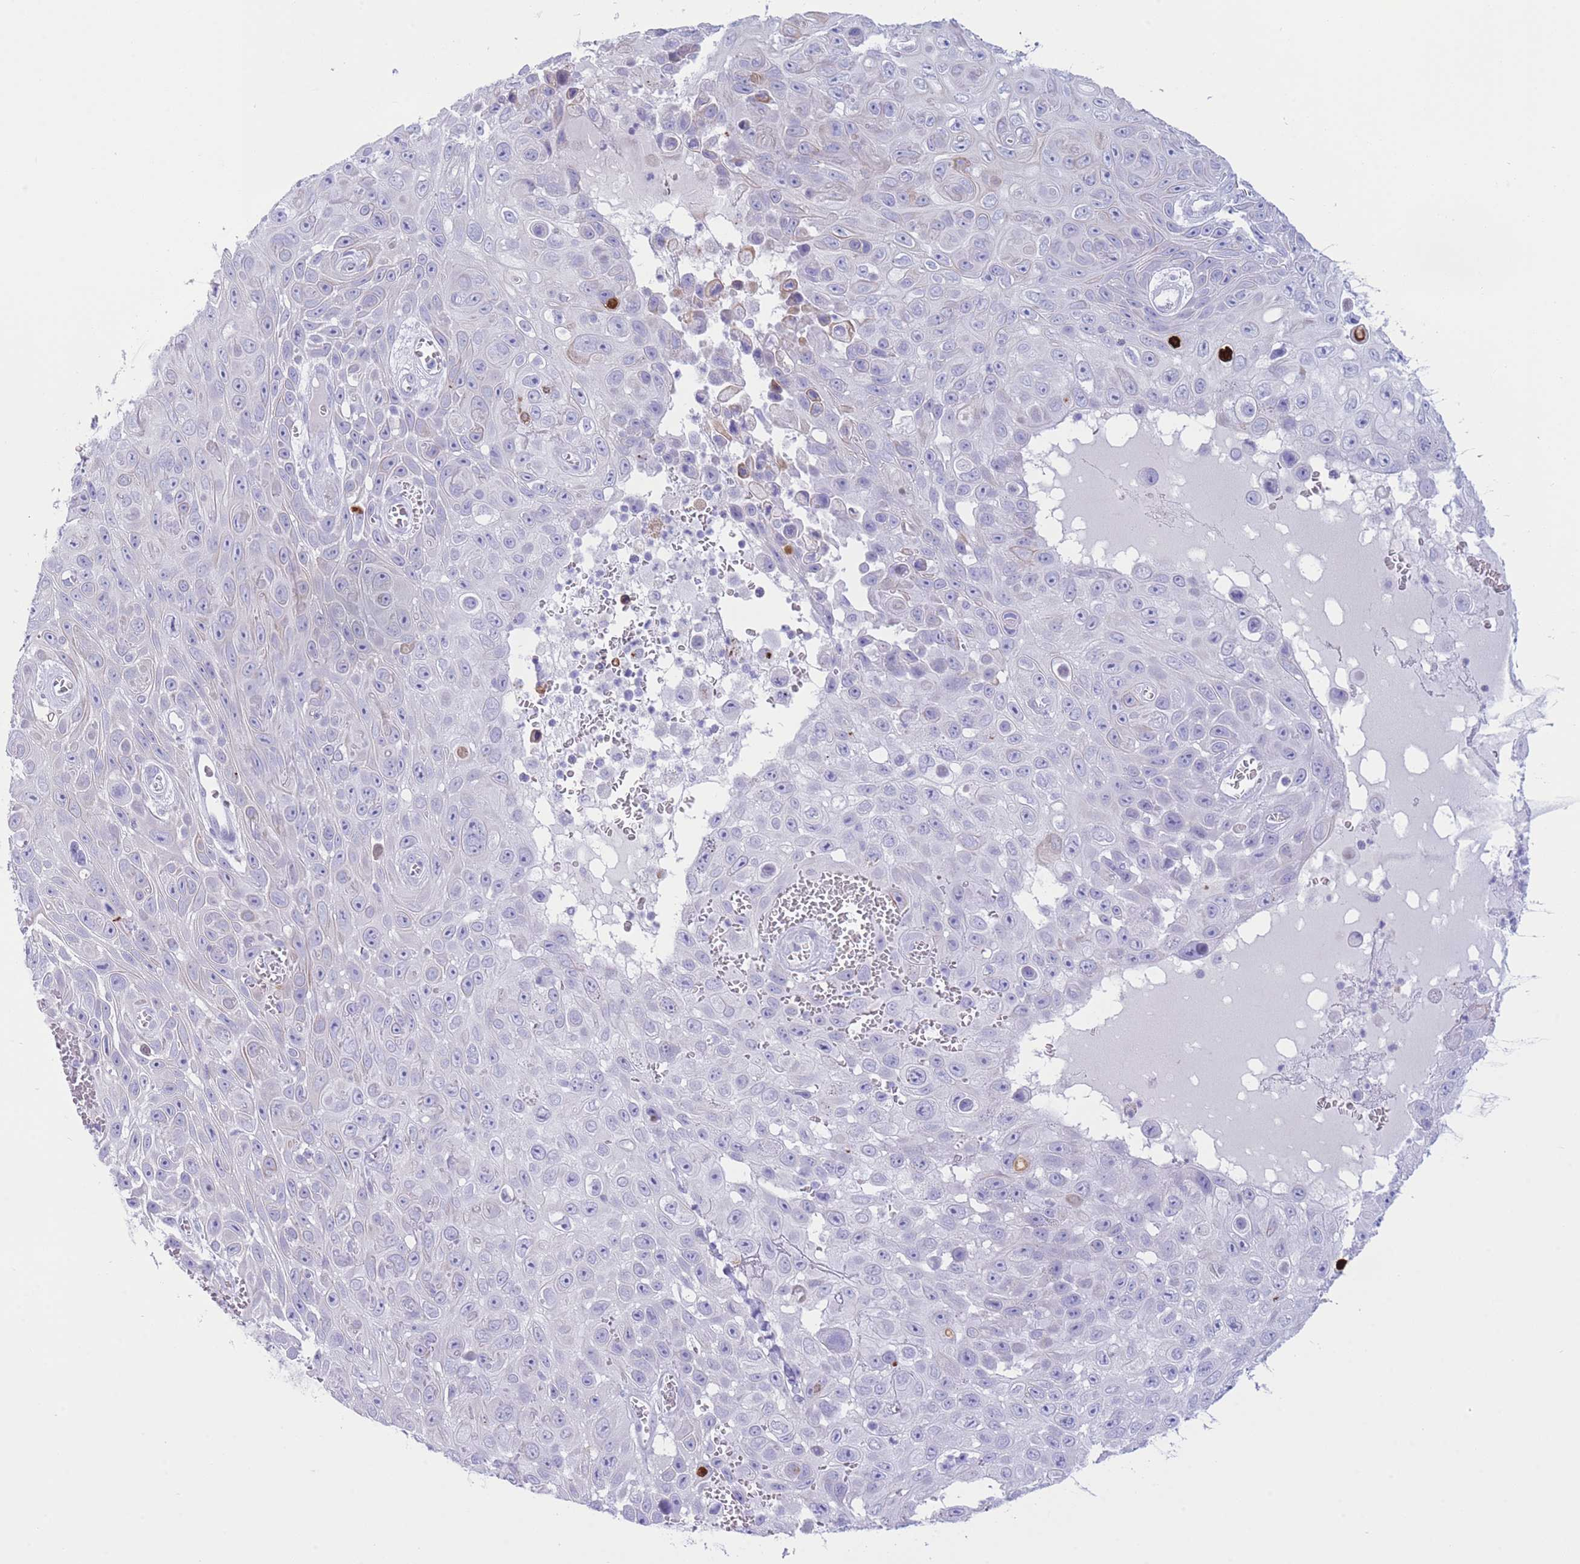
{"staining": {"intensity": "negative", "quantity": "none", "location": "none"}, "tissue": "skin cancer", "cell_type": "Tumor cells", "image_type": "cancer", "snomed": [{"axis": "morphology", "description": "Squamous cell carcinoma, NOS"}, {"axis": "topography", "description": "Skin"}], "caption": "Image shows no protein positivity in tumor cells of skin cancer tissue. (Stains: DAB (3,3'-diaminobenzidine) immunohistochemistry (IHC) with hematoxylin counter stain, Microscopy: brightfield microscopy at high magnification).", "gene": "VWA8", "patient": {"sex": "male", "age": 82}}